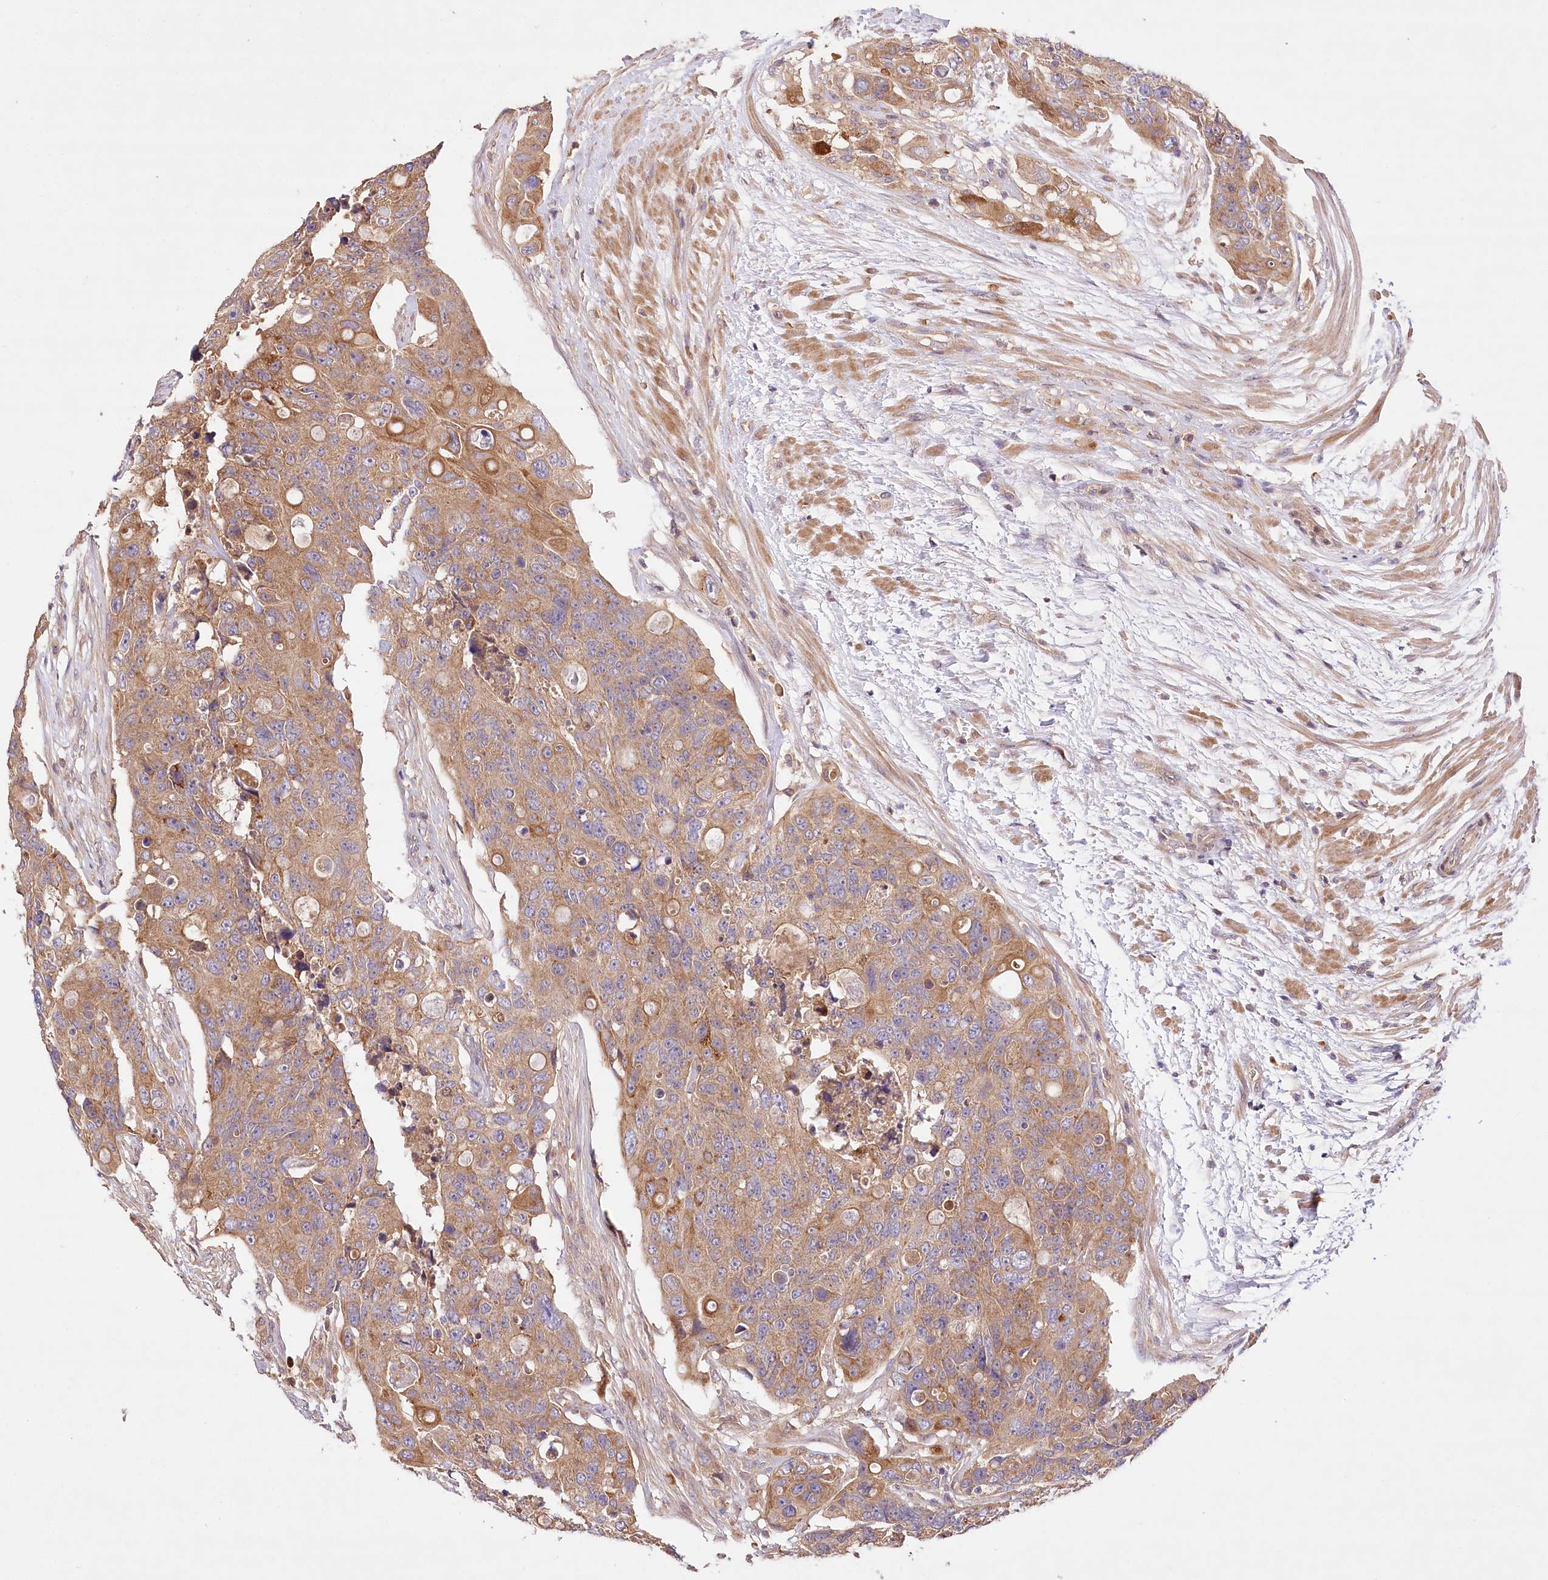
{"staining": {"intensity": "moderate", "quantity": ">75%", "location": "cytoplasmic/membranous"}, "tissue": "colorectal cancer", "cell_type": "Tumor cells", "image_type": "cancer", "snomed": [{"axis": "morphology", "description": "Adenocarcinoma, NOS"}, {"axis": "topography", "description": "Colon"}], "caption": "Colorectal cancer (adenocarcinoma) was stained to show a protein in brown. There is medium levels of moderate cytoplasmic/membranous expression in about >75% of tumor cells.", "gene": "LSS", "patient": {"sex": "female", "age": 57}}